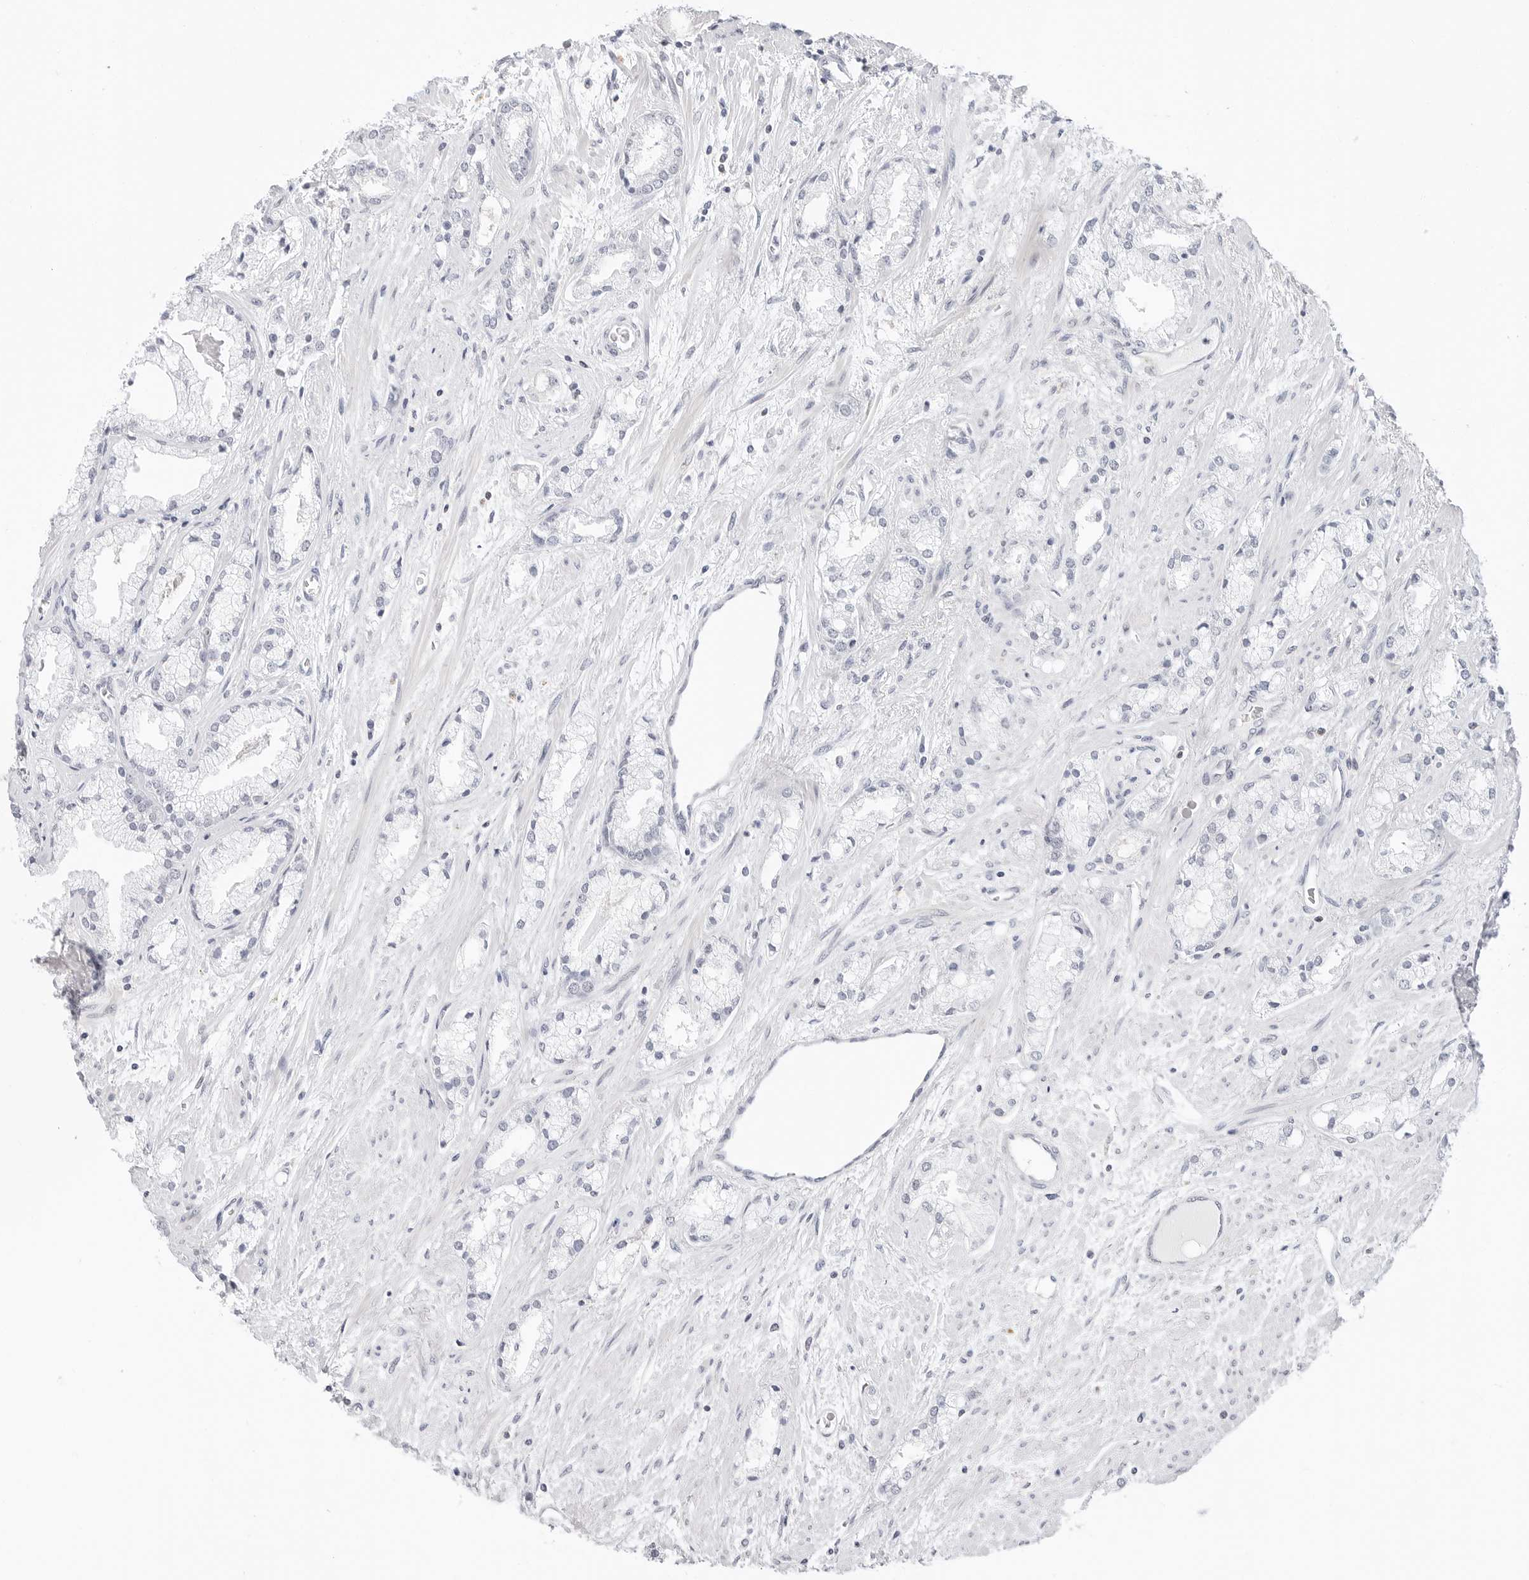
{"staining": {"intensity": "negative", "quantity": "none", "location": "none"}, "tissue": "prostate cancer", "cell_type": "Tumor cells", "image_type": "cancer", "snomed": [{"axis": "morphology", "description": "Adenocarcinoma, High grade"}, {"axis": "topography", "description": "Prostate"}], "caption": "This is a micrograph of immunohistochemistry staining of high-grade adenocarcinoma (prostate), which shows no staining in tumor cells.", "gene": "TSEN2", "patient": {"sex": "male", "age": 50}}